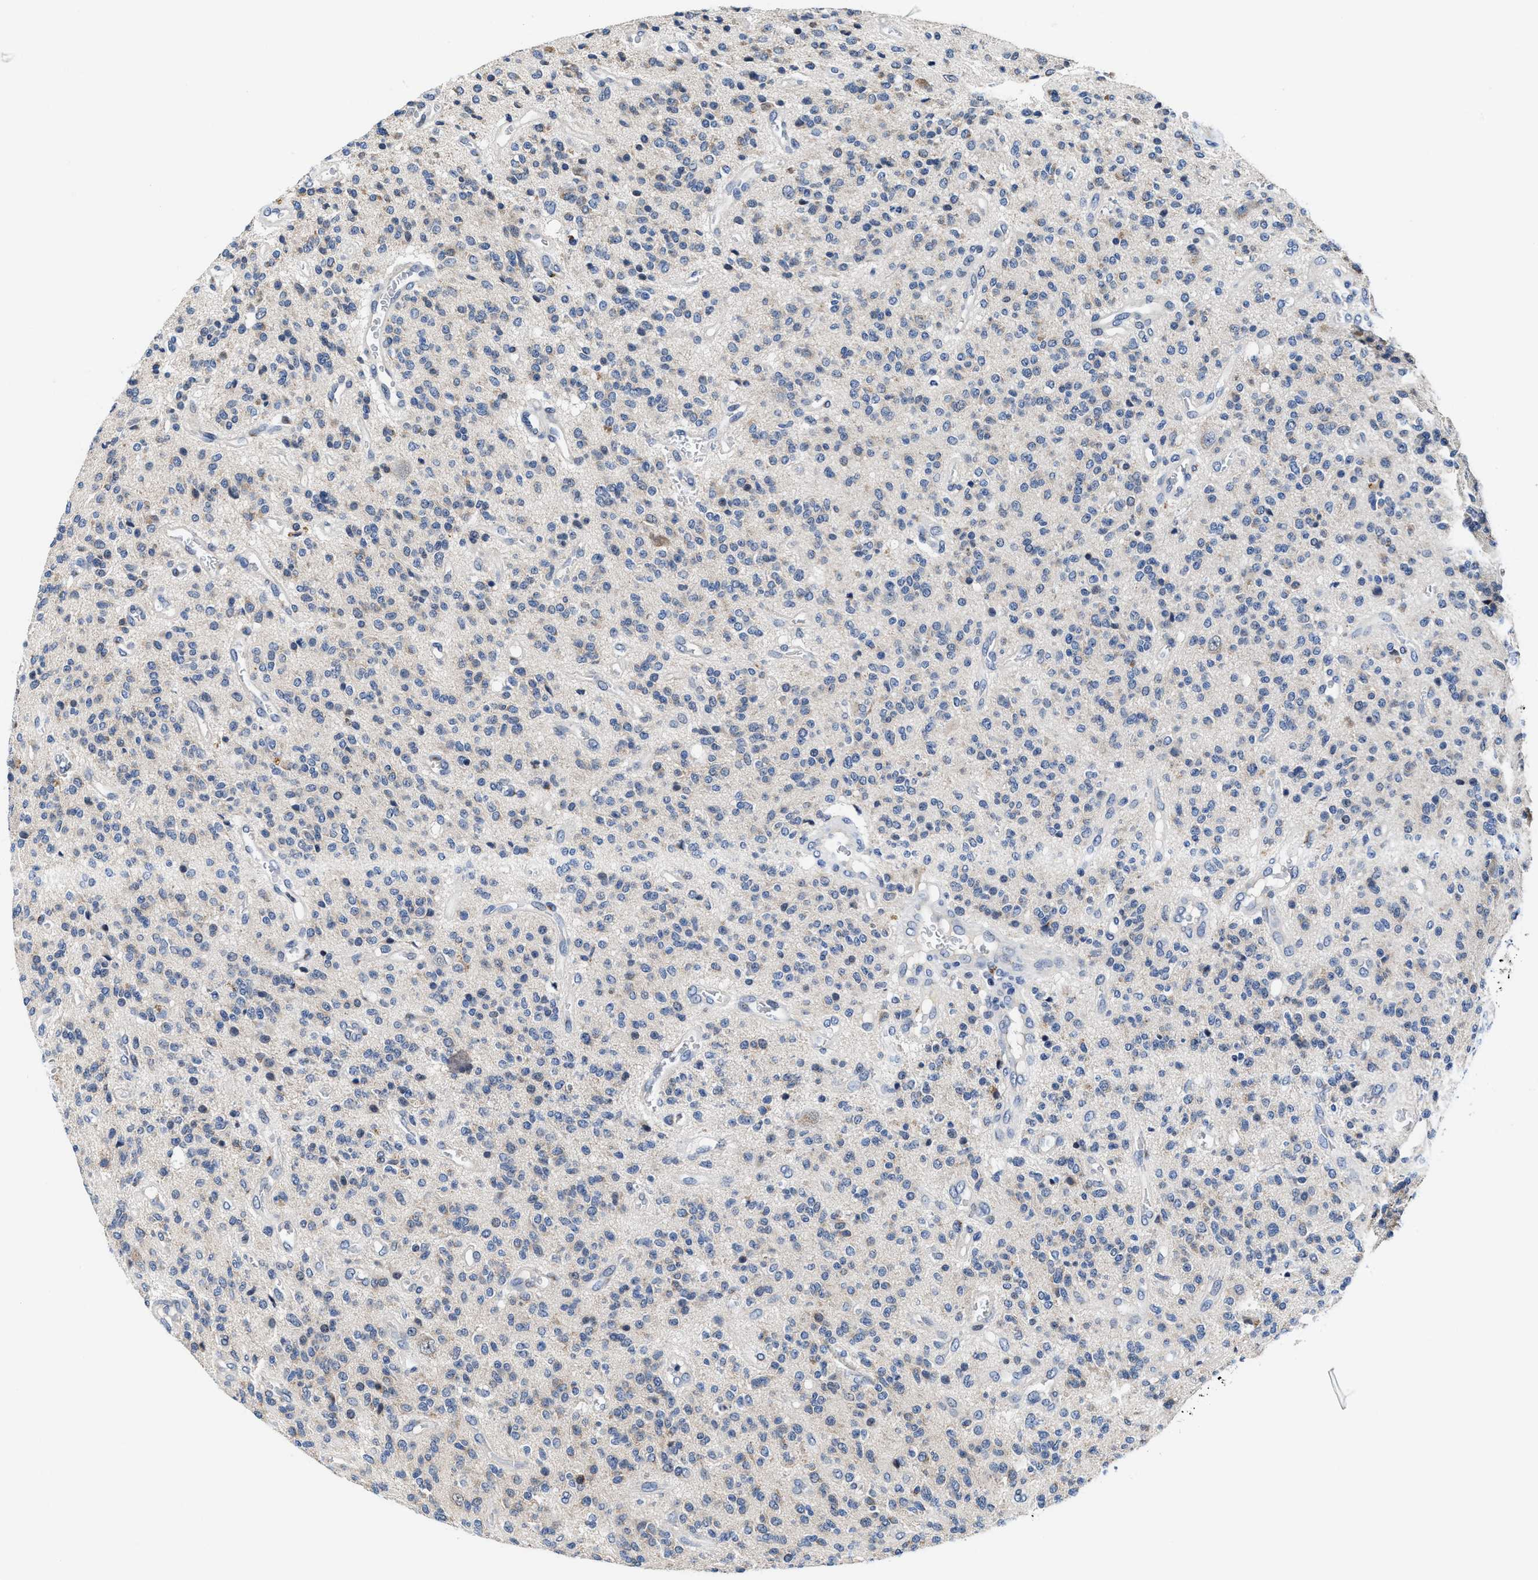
{"staining": {"intensity": "negative", "quantity": "none", "location": "none"}, "tissue": "glioma", "cell_type": "Tumor cells", "image_type": "cancer", "snomed": [{"axis": "morphology", "description": "Glioma, malignant, High grade"}, {"axis": "topography", "description": "Brain"}], "caption": "This is an immunohistochemistry histopathology image of human glioma. There is no positivity in tumor cells.", "gene": "TMEM53", "patient": {"sex": "male", "age": 34}}